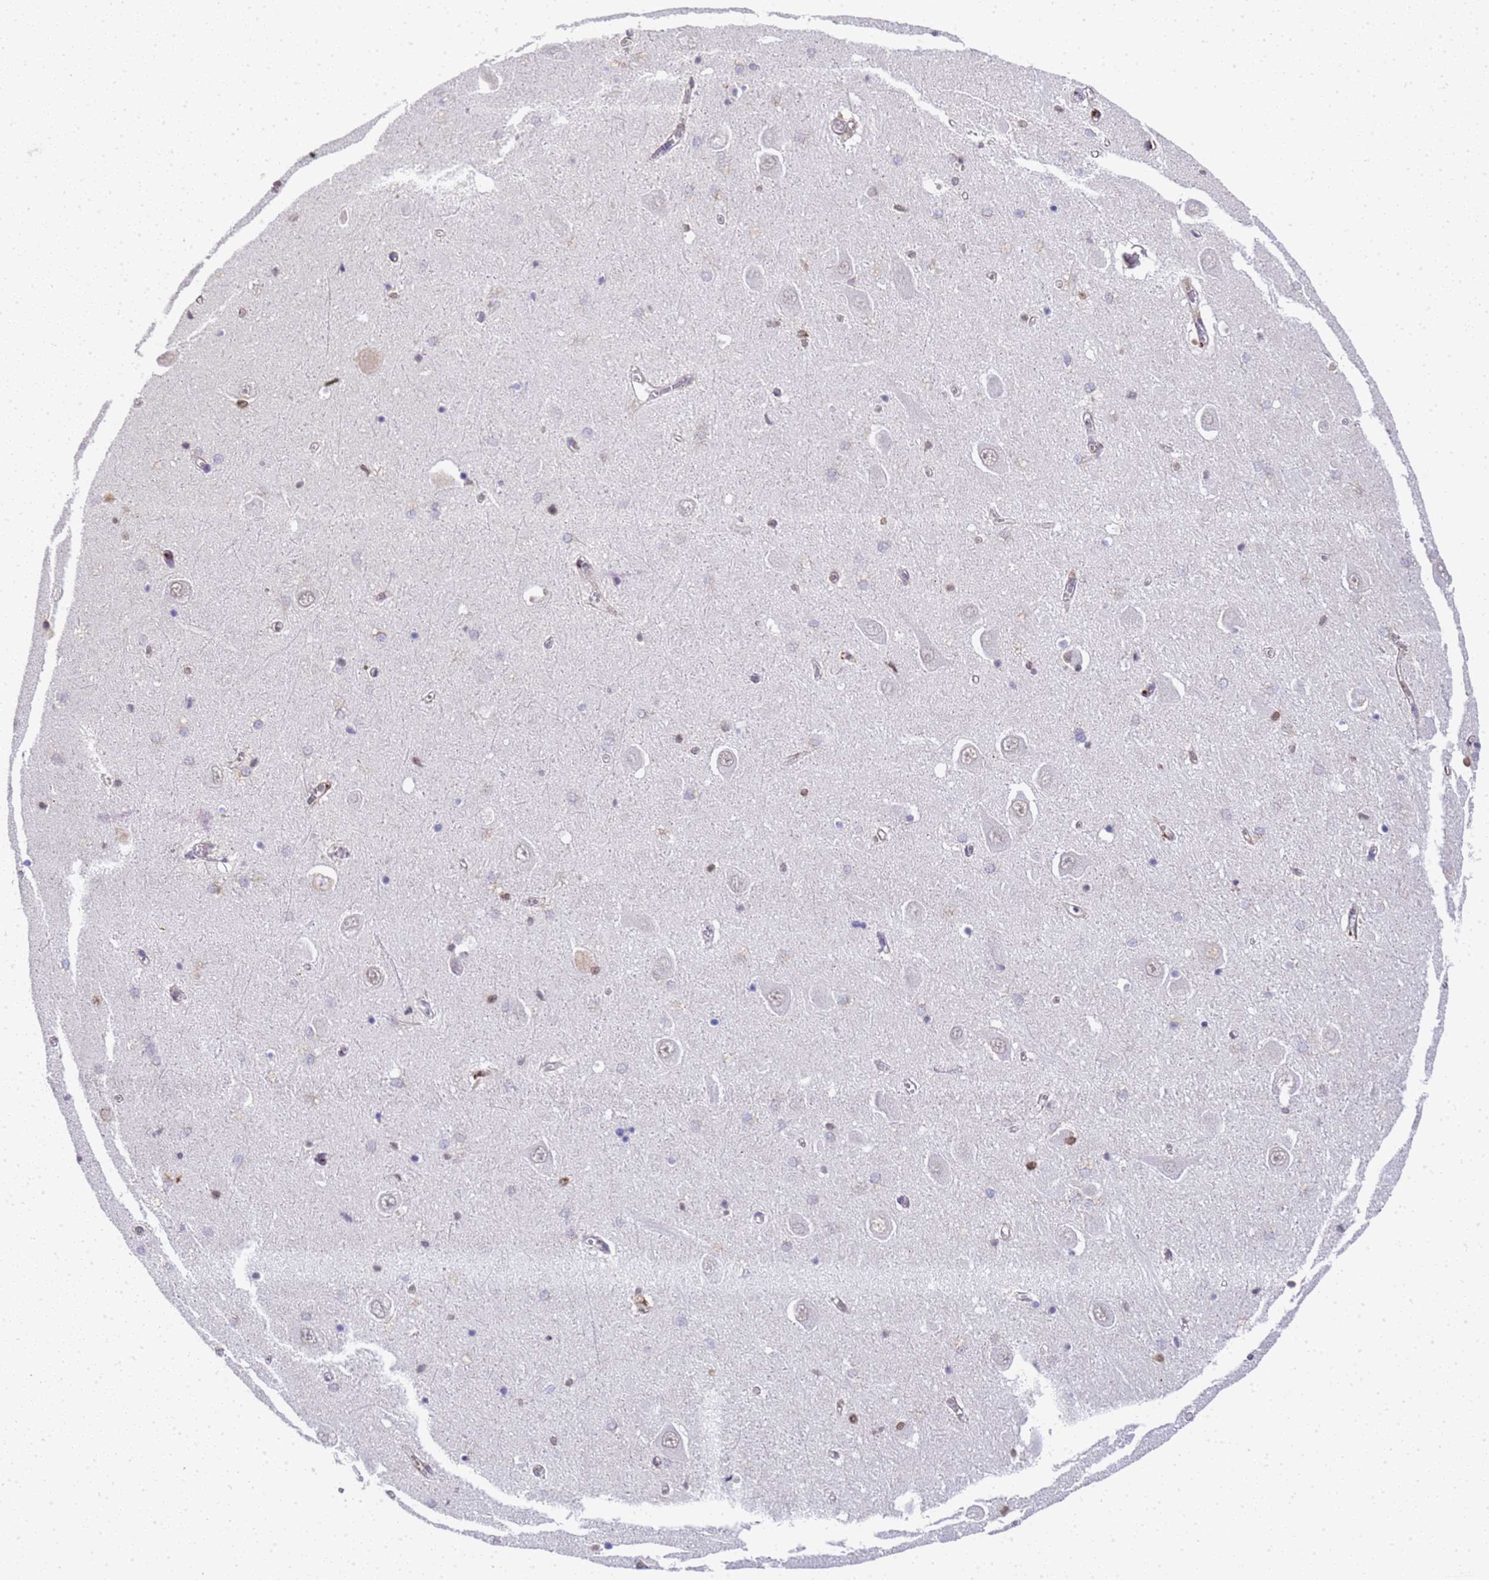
{"staining": {"intensity": "weak", "quantity": "<25%", "location": "nuclear"}, "tissue": "hippocampus", "cell_type": "Glial cells", "image_type": "normal", "snomed": [{"axis": "morphology", "description": "Normal tissue, NOS"}, {"axis": "topography", "description": "Hippocampus"}], "caption": "Protein analysis of benign hippocampus reveals no significant expression in glial cells.", "gene": "IGFBP7", "patient": {"sex": "male", "age": 70}}